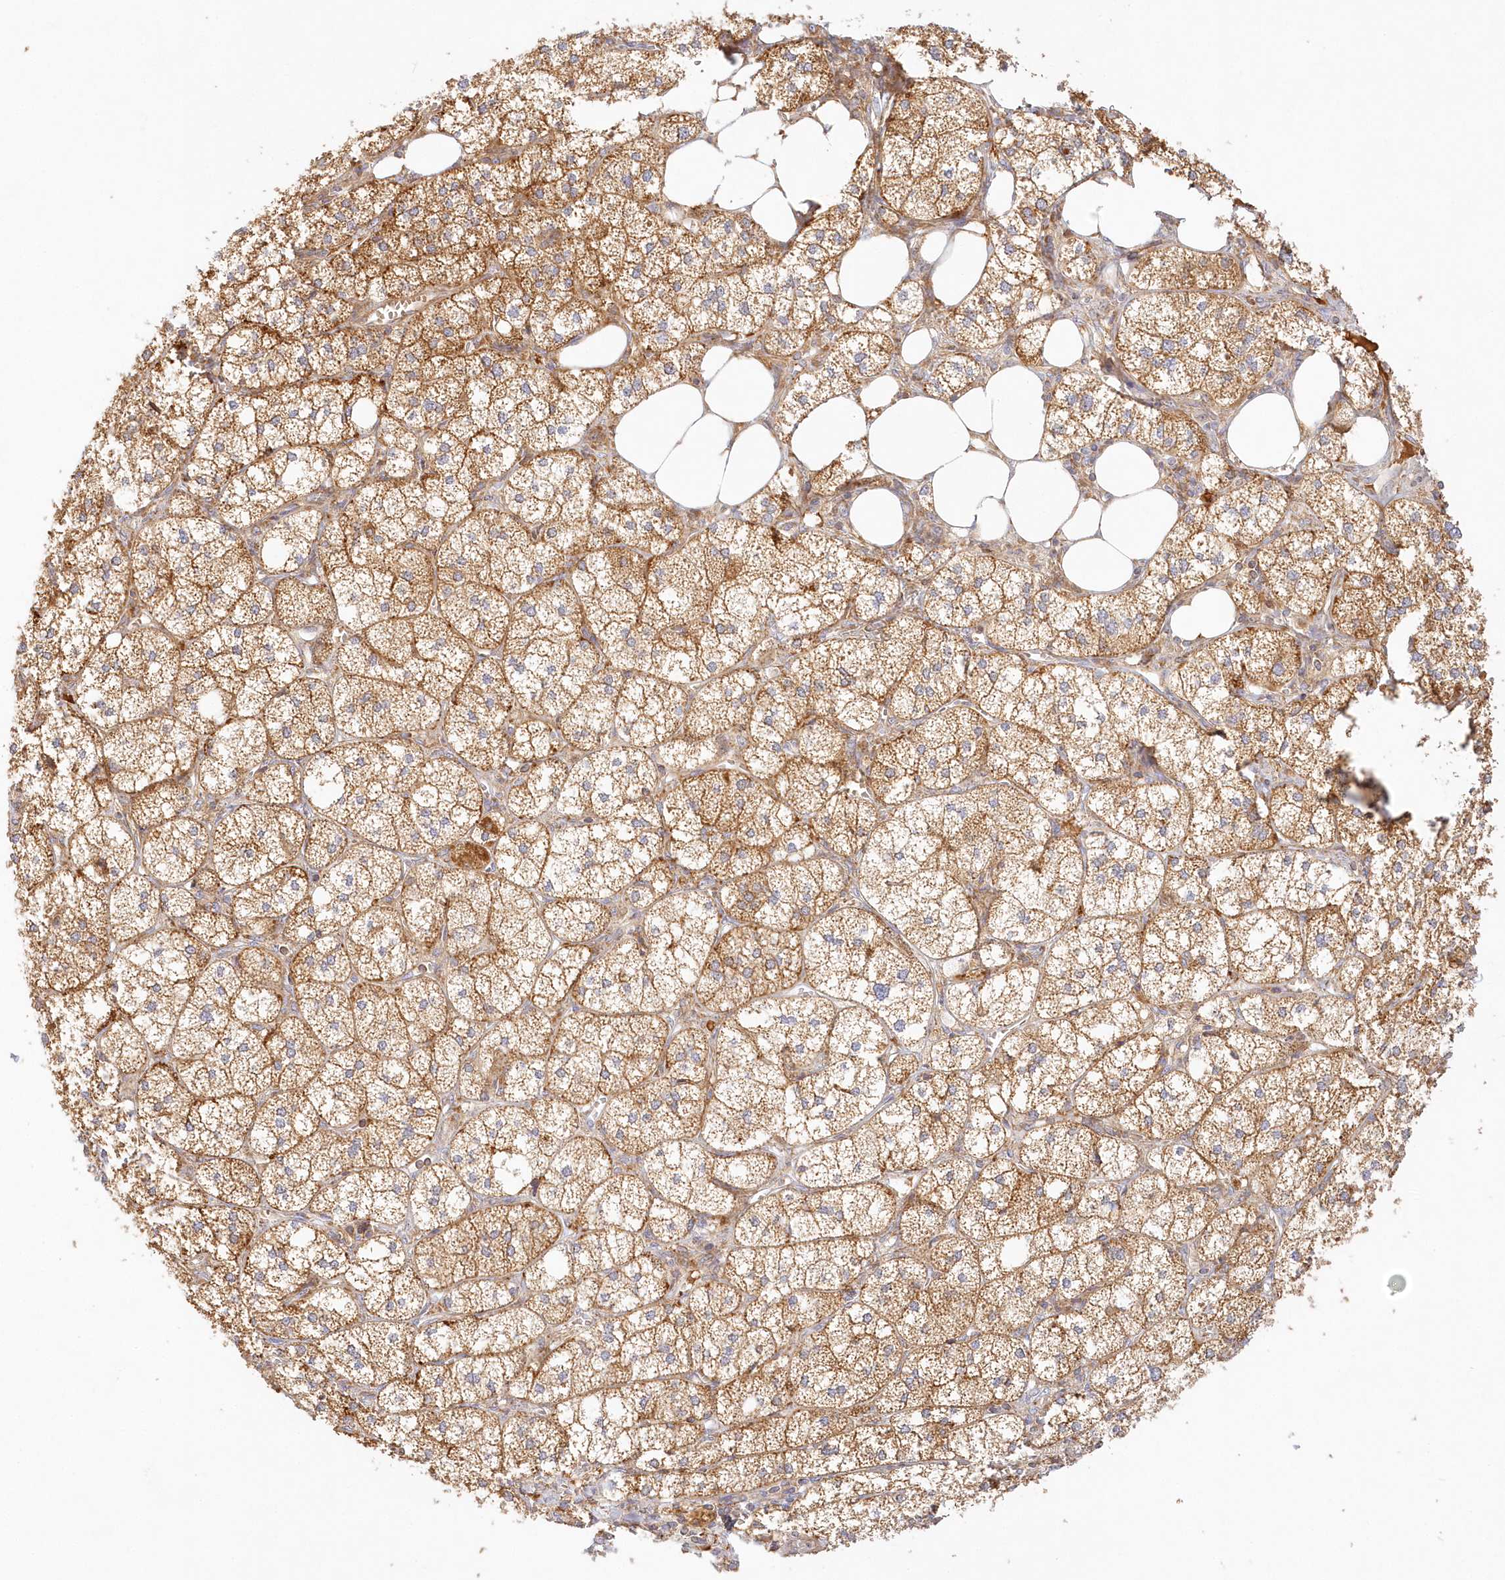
{"staining": {"intensity": "strong", "quantity": ">75%", "location": "cytoplasmic/membranous"}, "tissue": "adrenal gland", "cell_type": "Glandular cells", "image_type": "normal", "snomed": [{"axis": "morphology", "description": "Normal tissue, NOS"}, {"axis": "topography", "description": "Adrenal gland"}], "caption": "Immunohistochemistry histopathology image of normal adrenal gland: human adrenal gland stained using immunohistochemistry (IHC) reveals high levels of strong protein expression localized specifically in the cytoplasmic/membranous of glandular cells, appearing as a cytoplasmic/membranous brown color.", "gene": "KIAA0232", "patient": {"sex": "female", "age": 61}}